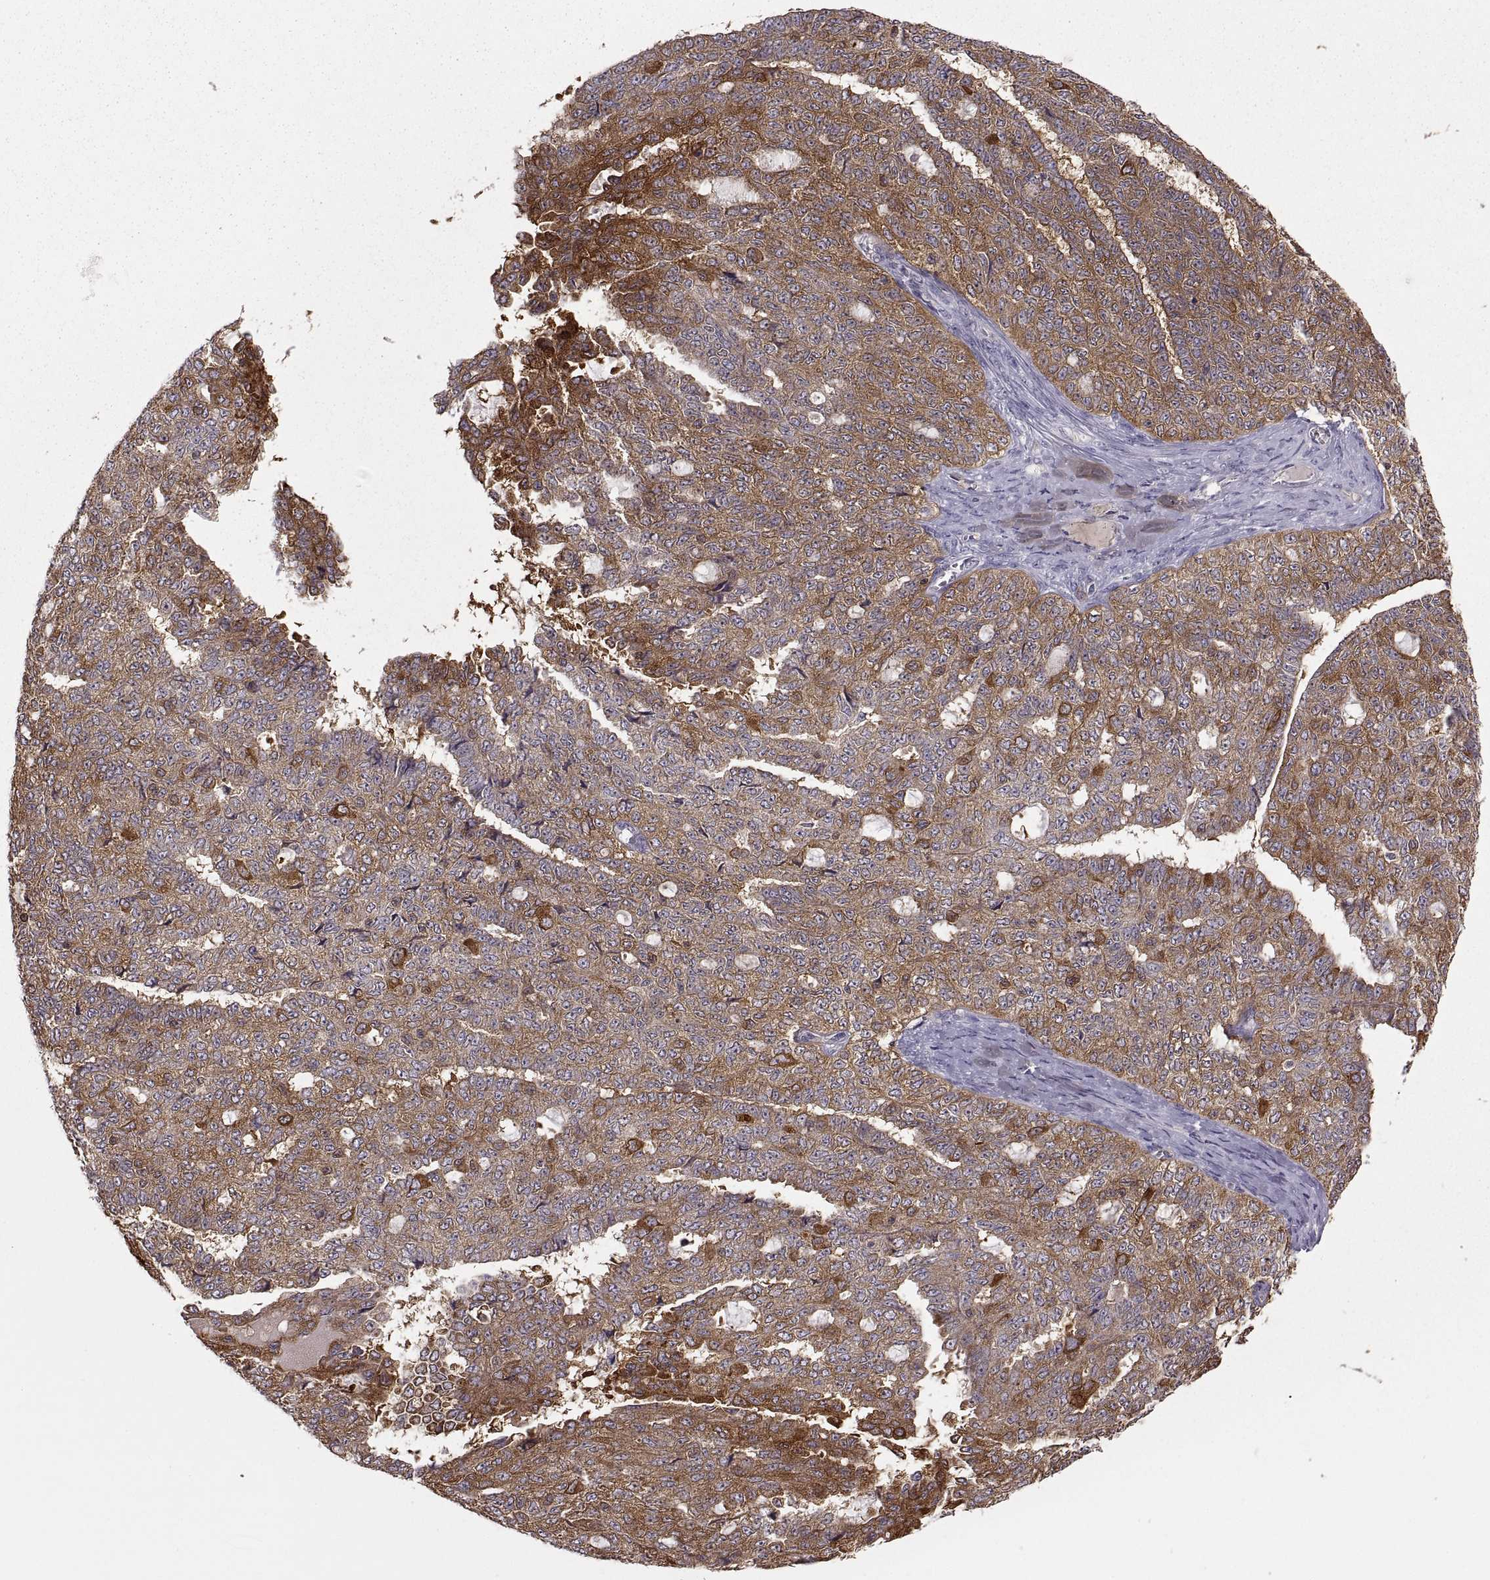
{"staining": {"intensity": "strong", "quantity": "<25%", "location": "cytoplasmic/membranous"}, "tissue": "ovarian cancer", "cell_type": "Tumor cells", "image_type": "cancer", "snomed": [{"axis": "morphology", "description": "Cystadenocarcinoma, serous, NOS"}, {"axis": "topography", "description": "Ovary"}], "caption": "Approximately <25% of tumor cells in ovarian cancer (serous cystadenocarcinoma) demonstrate strong cytoplasmic/membranous protein positivity as visualized by brown immunohistochemical staining.", "gene": "EZR", "patient": {"sex": "female", "age": 71}}